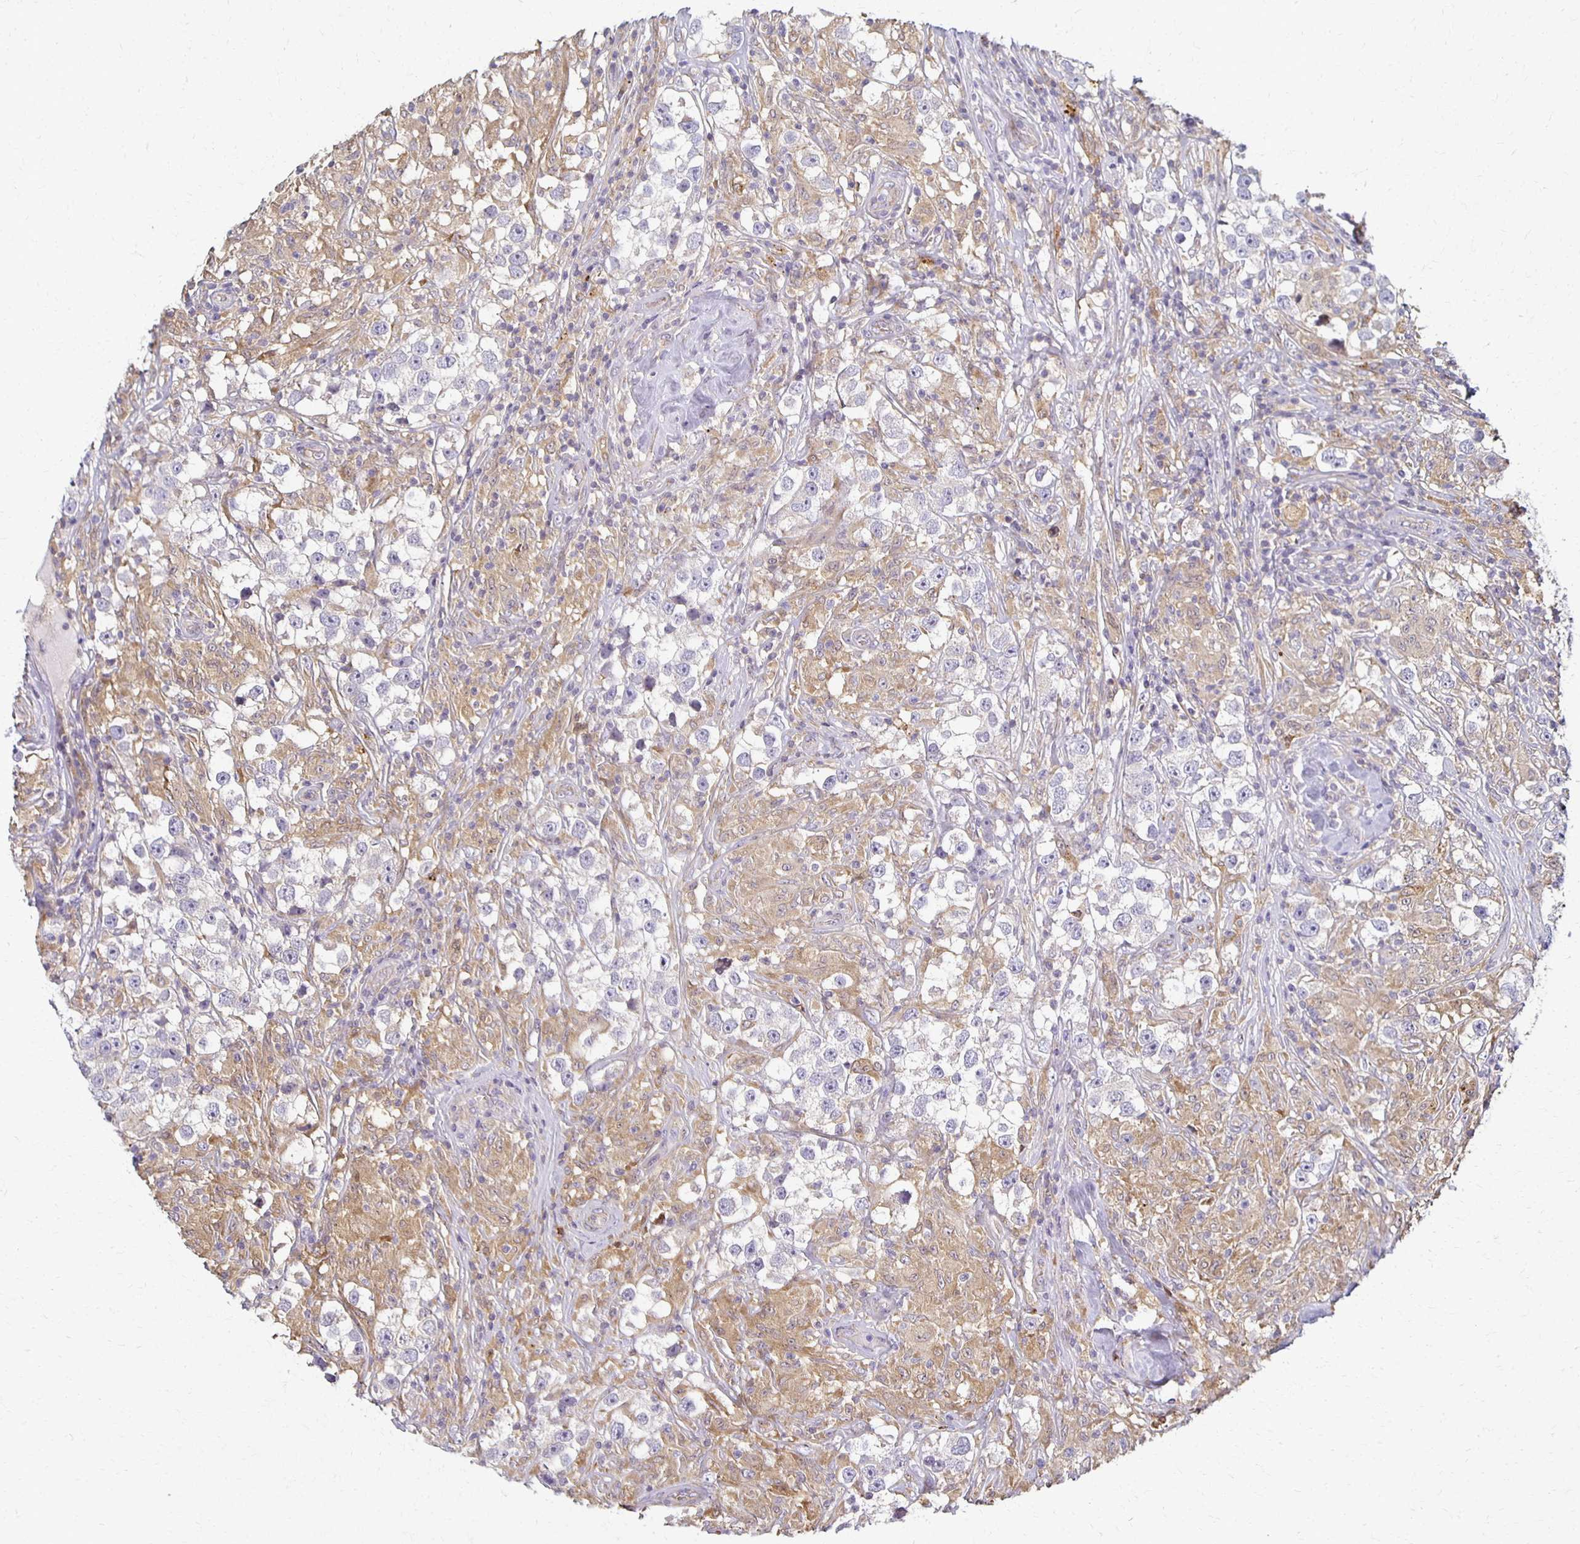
{"staining": {"intensity": "negative", "quantity": "none", "location": "none"}, "tissue": "testis cancer", "cell_type": "Tumor cells", "image_type": "cancer", "snomed": [{"axis": "morphology", "description": "Seminoma, NOS"}, {"axis": "topography", "description": "Testis"}], "caption": "Immunohistochemistry (IHC) micrograph of human seminoma (testis) stained for a protein (brown), which displays no staining in tumor cells.", "gene": "GPX4", "patient": {"sex": "male", "age": 46}}